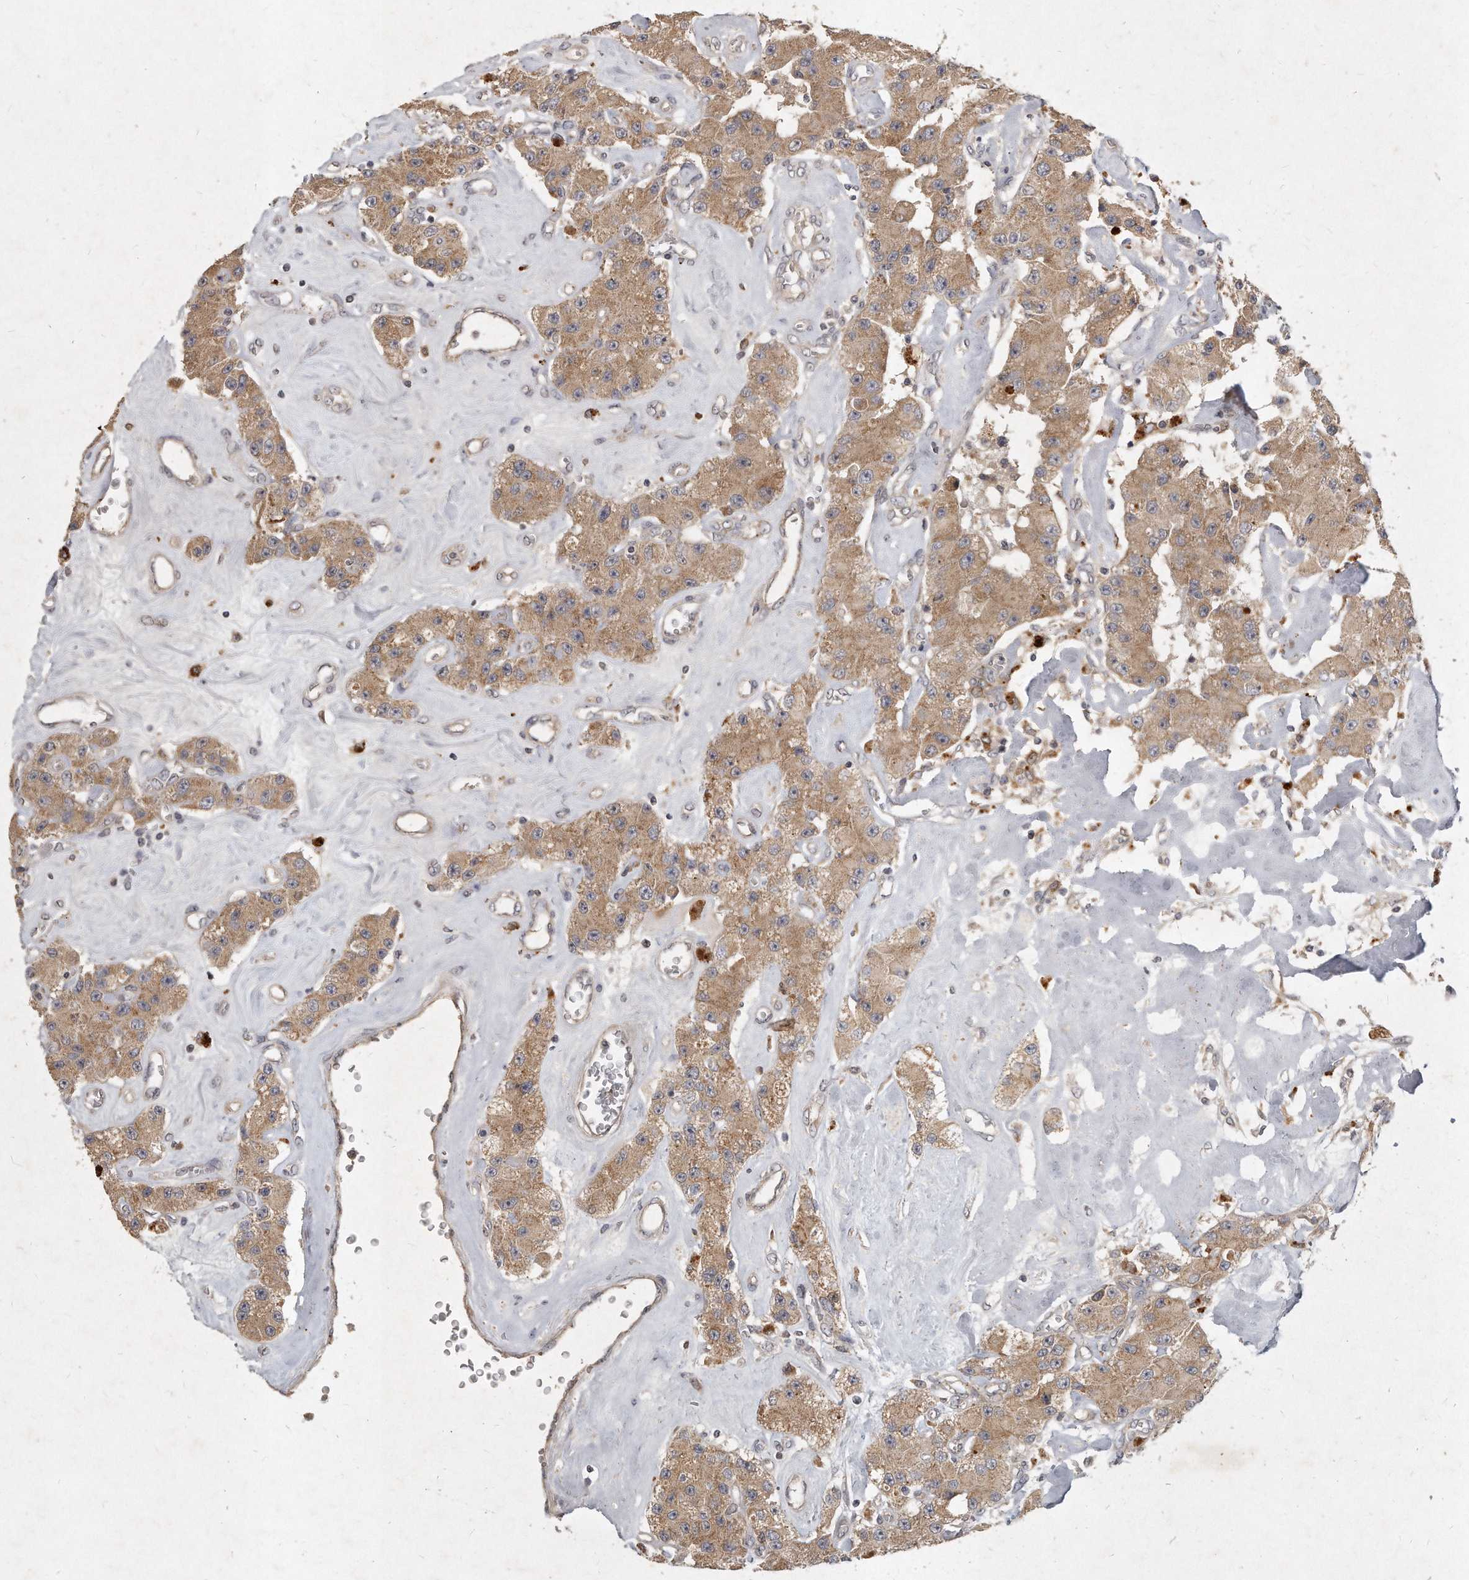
{"staining": {"intensity": "moderate", "quantity": ">75%", "location": "cytoplasmic/membranous"}, "tissue": "carcinoid", "cell_type": "Tumor cells", "image_type": "cancer", "snomed": [{"axis": "morphology", "description": "Carcinoid, malignant, NOS"}, {"axis": "topography", "description": "Pancreas"}], "caption": "Immunohistochemical staining of carcinoid exhibits medium levels of moderate cytoplasmic/membranous protein staining in about >75% of tumor cells. Immunohistochemistry (ihc) stains the protein of interest in brown and the nuclei are stained blue.", "gene": "LGALS8", "patient": {"sex": "male", "age": 41}}